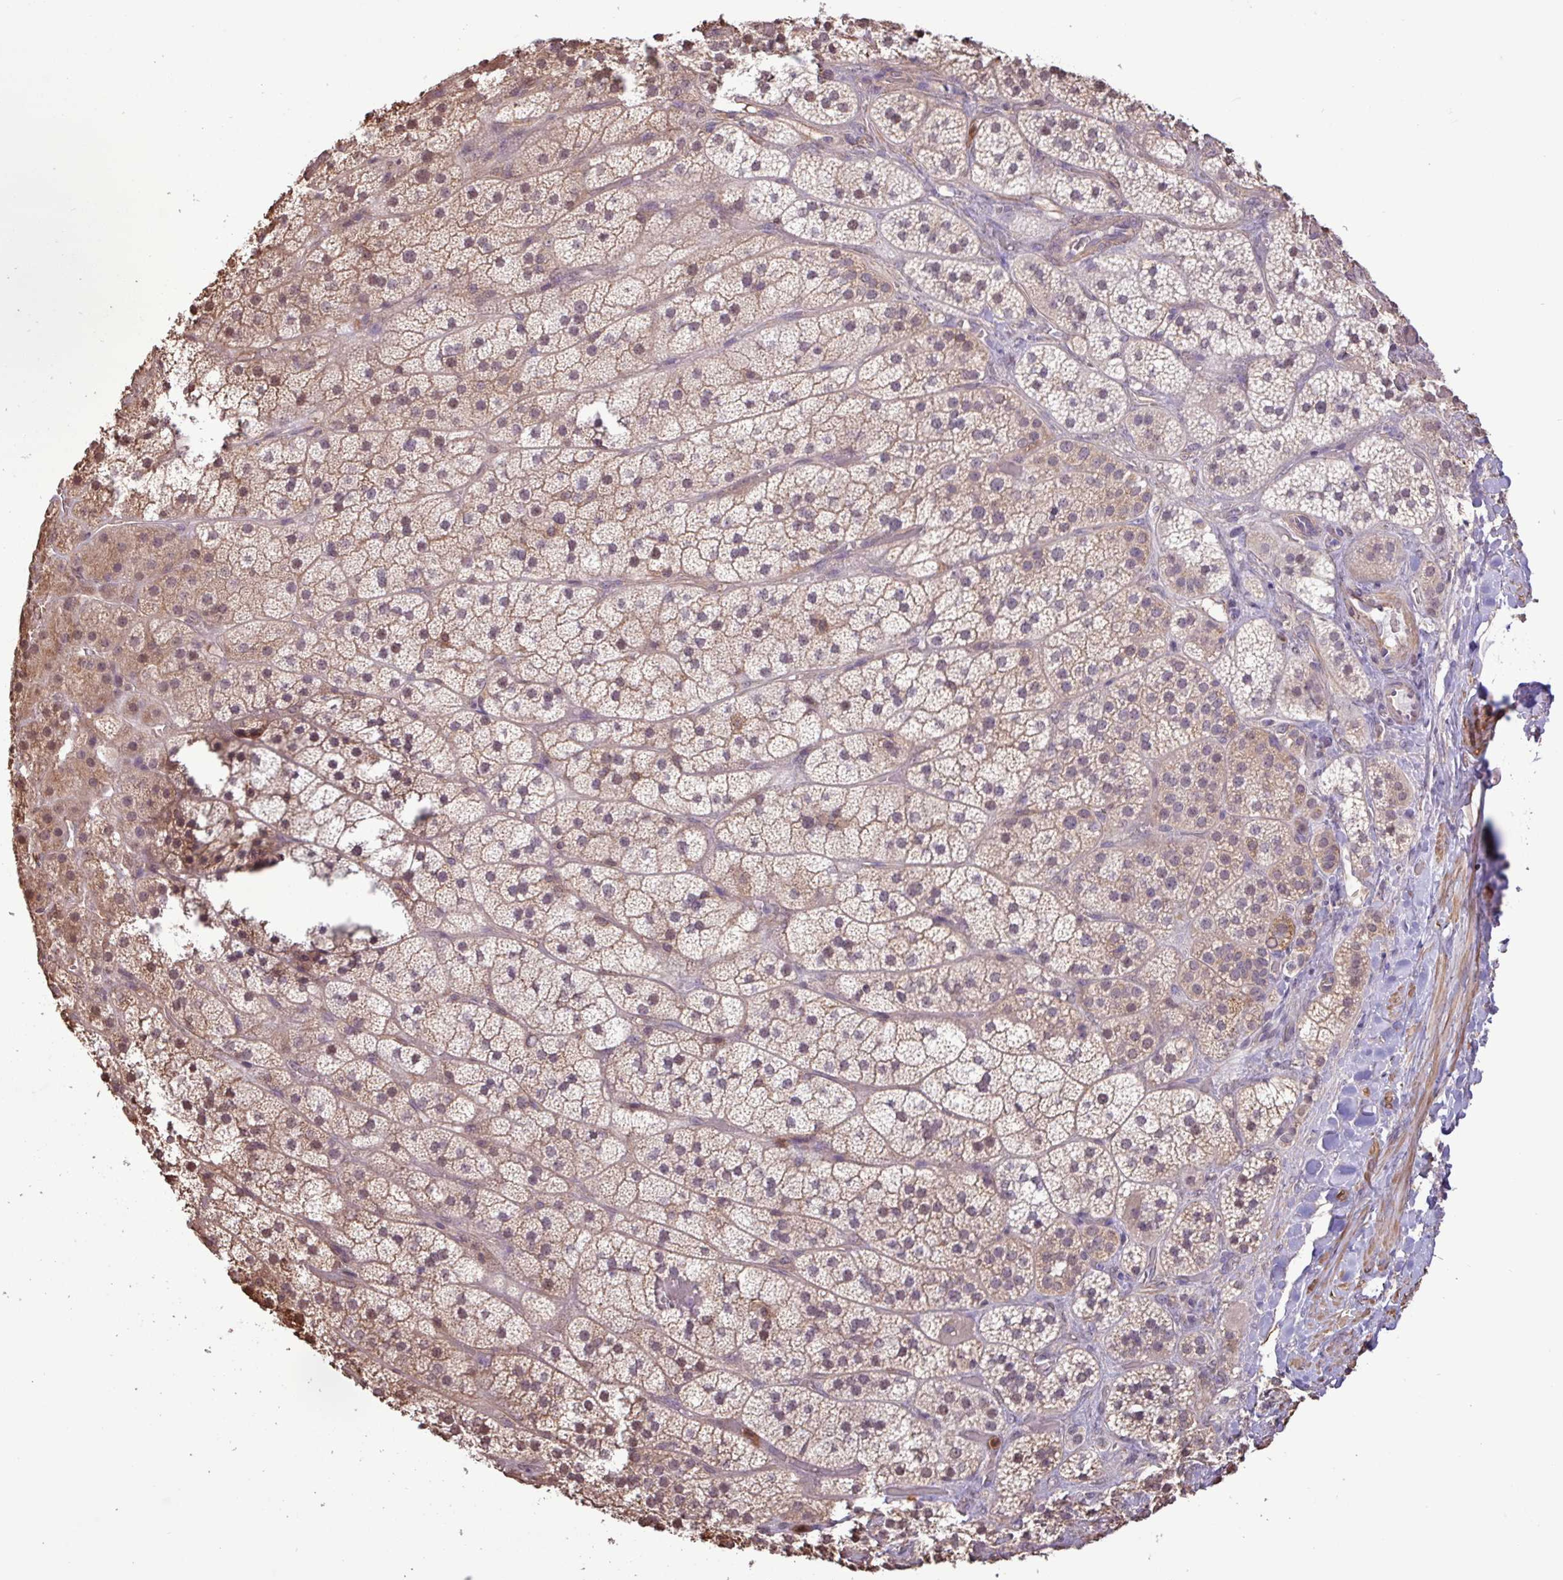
{"staining": {"intensity": "moderate", "quantity": "25%-75%", "location": "cytoplasmic/membranous,nuclear"}, "tissue": "adrenal gland", "cell_type": "Glandular cells", "image_type": "normal", "snomed": [{"axis": "morphology", "description": "Normal tissue, NOS"}, {"axis": "topography", "description": "Adrenal gland"}], "caption": "Immunohistochemistry image of normal human adrenal gland stained for a protein (brown), which reveals medium levels of moderate cytoplasmic/membranous,nuclear positivity in about 25%-75% of glandular cells.", "gene": "CHST11", "patient": {"sex": "male", "age": 57}}